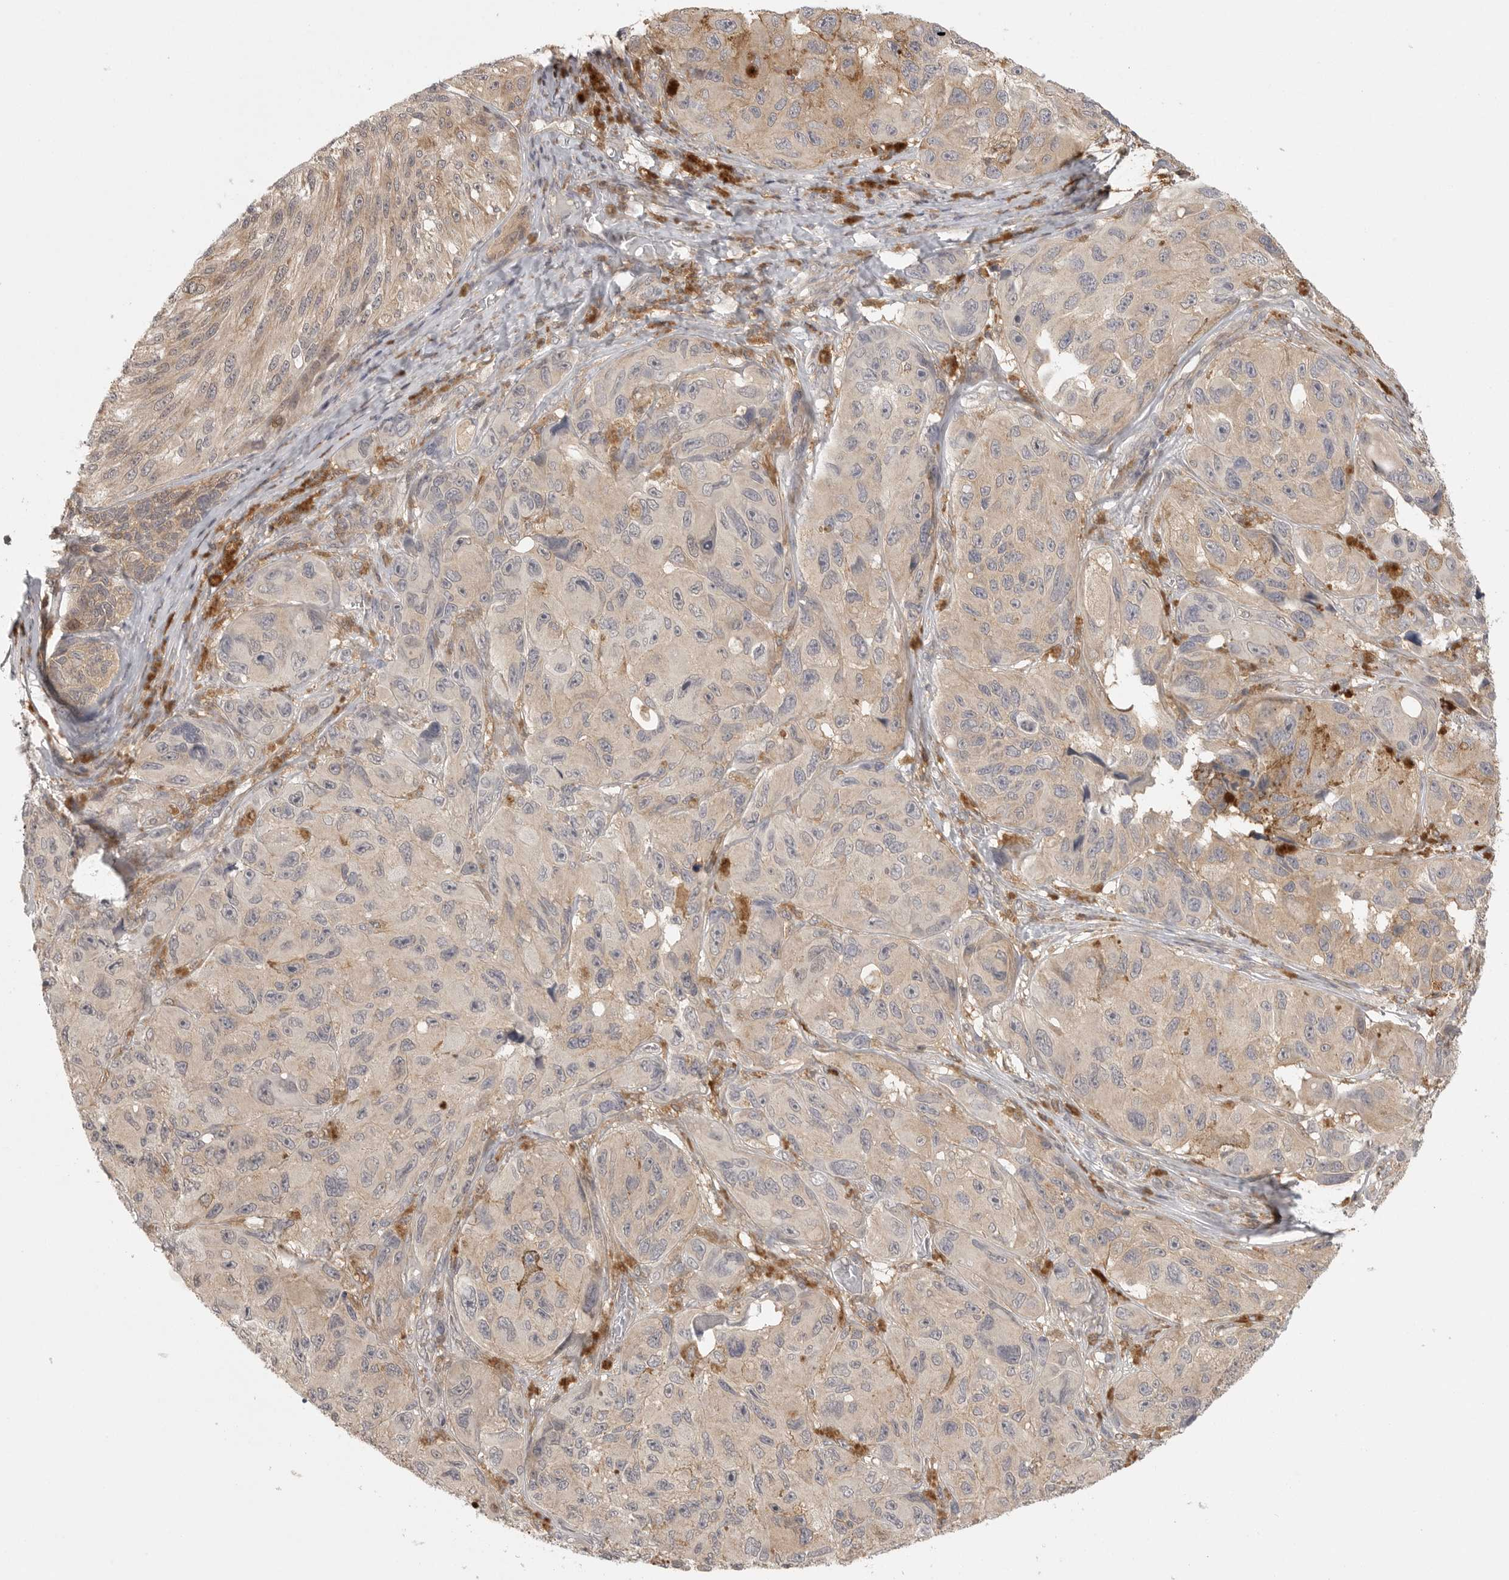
{"staining": {"intensity": "weak", "quantity": "25%-75%", "location": "cytoplasmic/membranous"}, "tissue": "melanoma", "cell_type": "Tumor cells", "image_type": "cancer", "snomed": [{"axis": "morphology", "description": "Malignant melanoma, NOS"}, {"axis": "topography", "description": "Skin"}], "caption": "Malignant melanoma tissue shows weak cytoplasmic/membranous staining in about 25%-75% of tumor cells, visualized by immunohistochemistry.", "gene": "DBNL", "patient": {"sex": "female", "age": 73}}